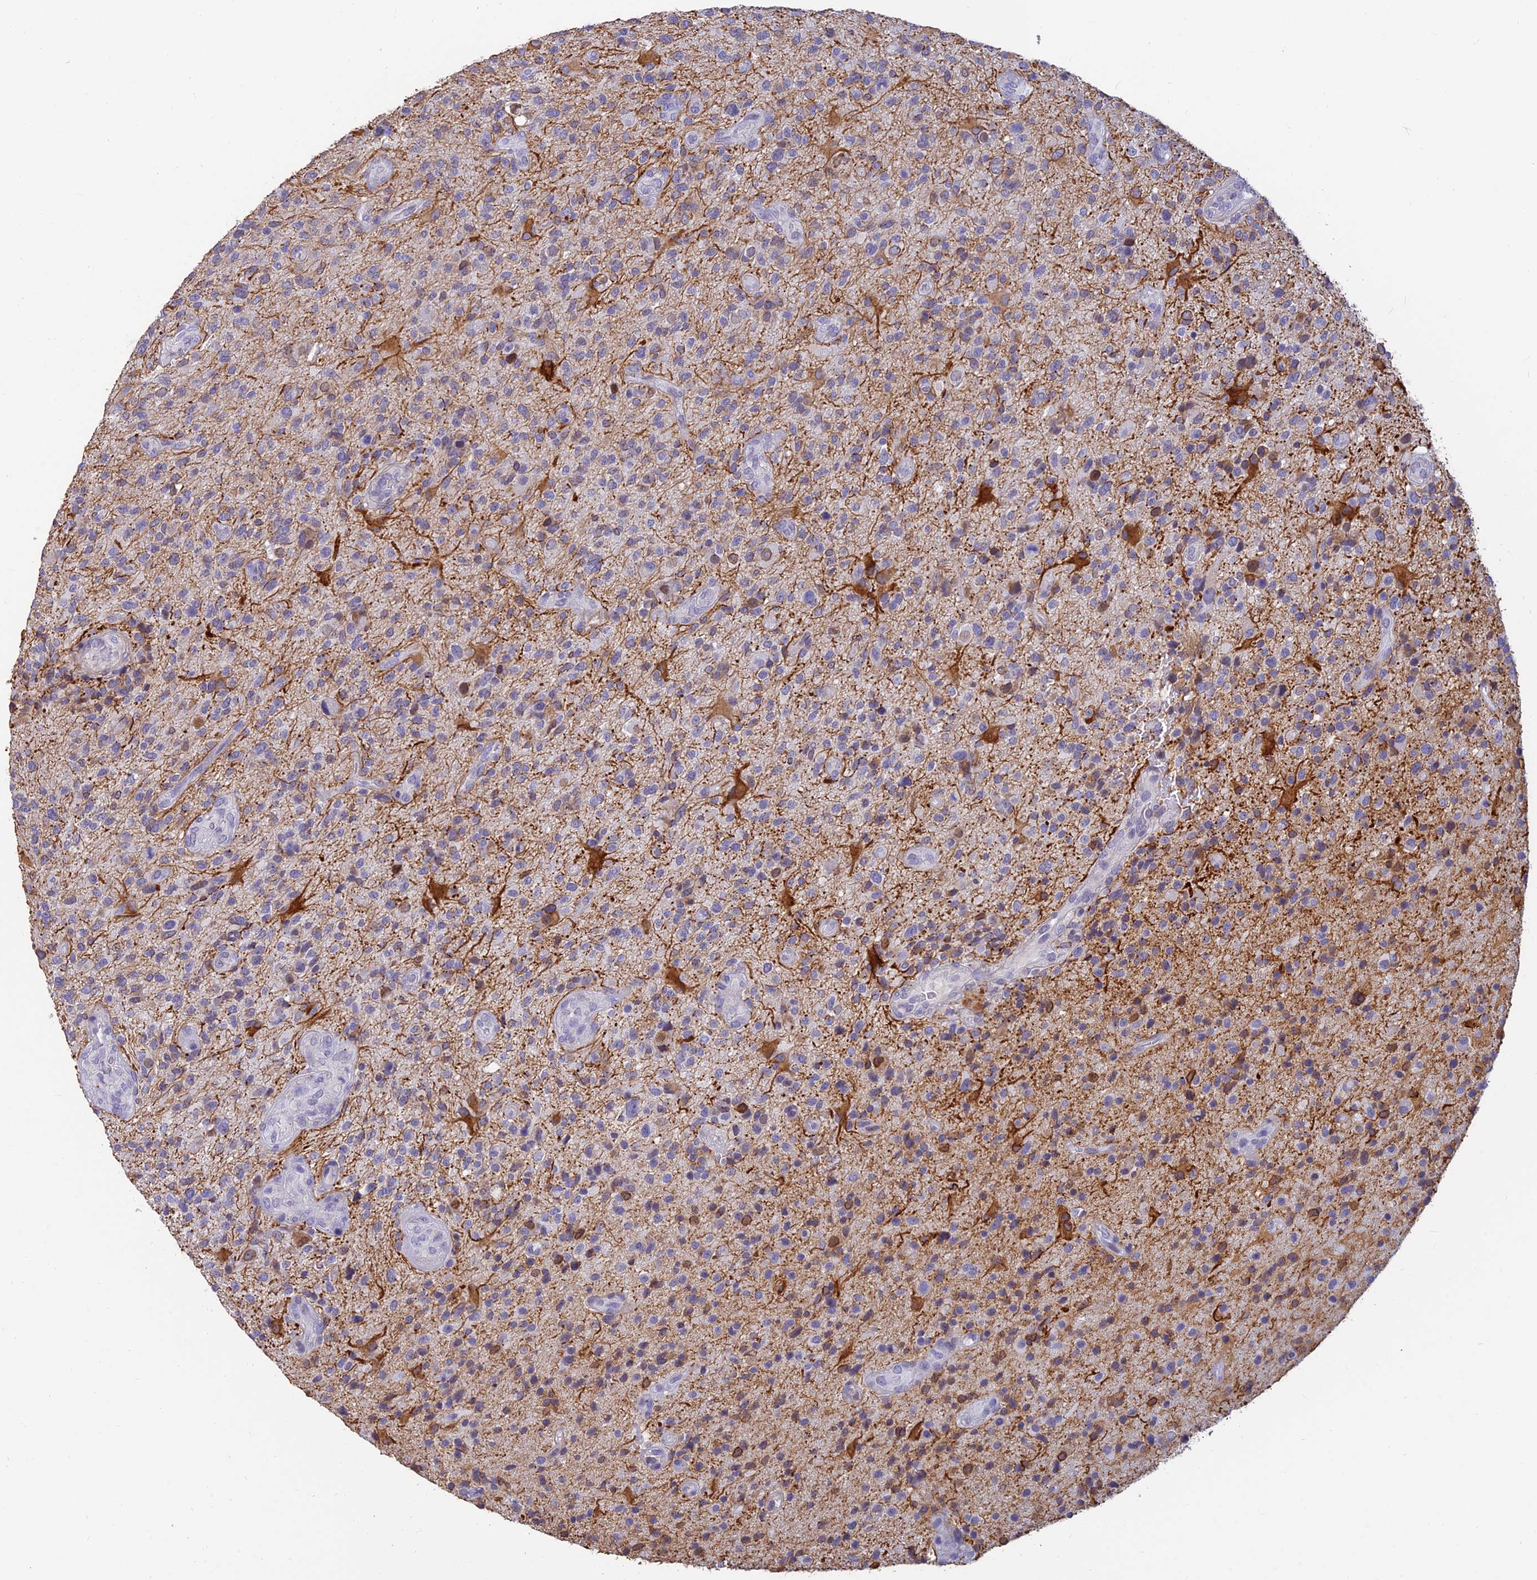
{"staining": {"intensity": "moderate", "quantity": "<25%", "location": "cytoplasmic/membranous"}, "tissue": "glioma", "cell_type": "Tumor cells", "image_type": "cancer", "snomed": [{"axis": "morphology", "description": "Glioma, malignant, High grade"}, {"axis": "topography", "description": "Brain"}], "caption": "The immunohistochemical stain highlights moderate cytoplasmic/membranous staining in tumor cells of glioma tissue. The protein is stained brown, and the nuclei are stained in blue (DAB IHC with brightfield microscopy, high magnification).", "gene": "ALDH1L2", "patient": {"sex": "male", "age": 47}}